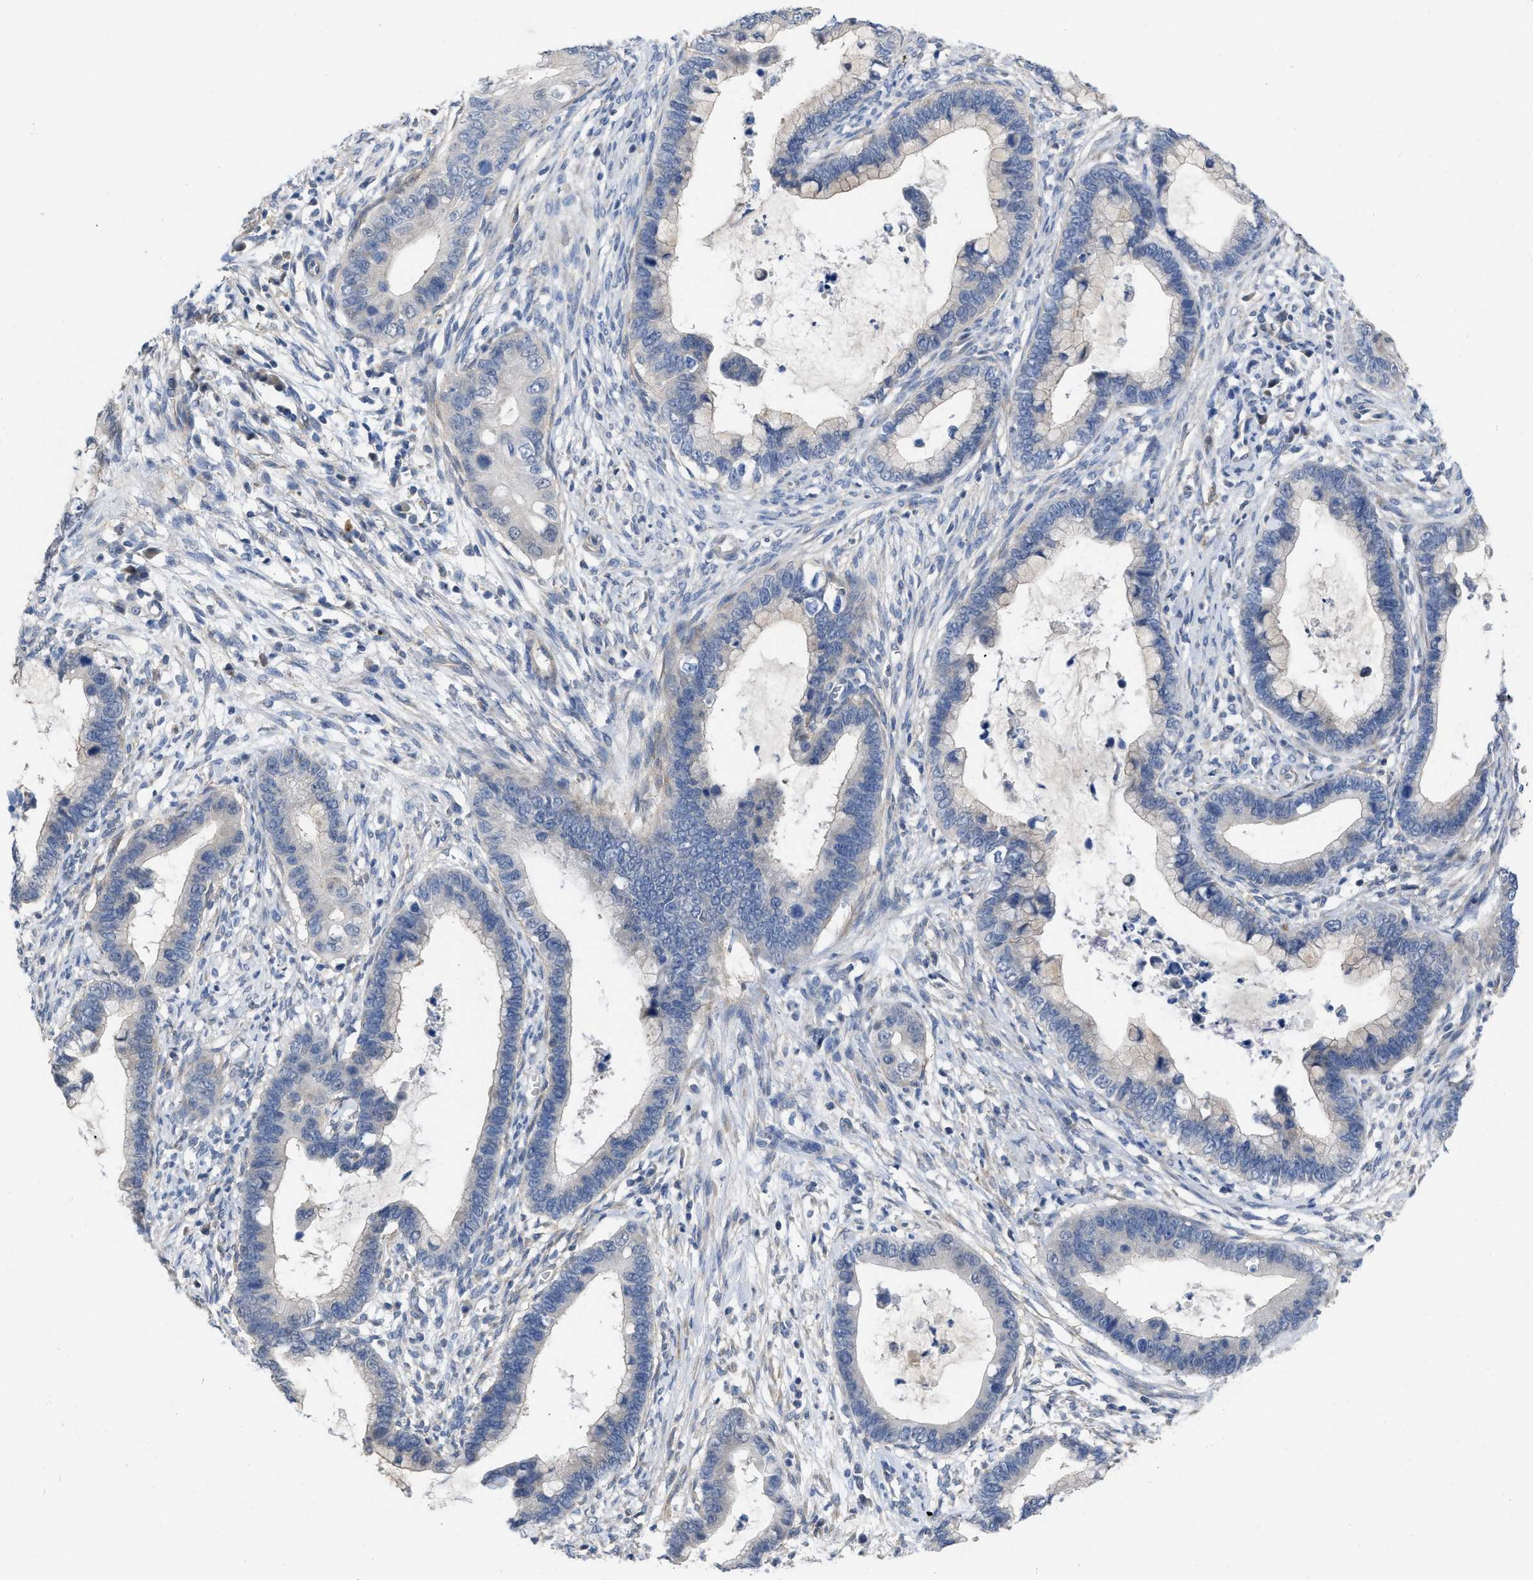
{"staining": {"intensity": "negative", "quantity": "none", "location": "none"}, "tissue": "cervical cancer", "cell_type": "Tumor cells", "image_type": "cancer", "snomed": [{"axis": "morphology", "description": "Adenocarcinoma, NOS"}, {"axis": "topography", "description": "Cervix"}], "caption": "High power microscopy image of an immunohistochemistry (IHC) photomicrograph of adenocarcinoma (cervical), revealing no significant positivity in tumor cells.", "gene": "TMEM131", "patient": {"sex": "female", "age": 44}}